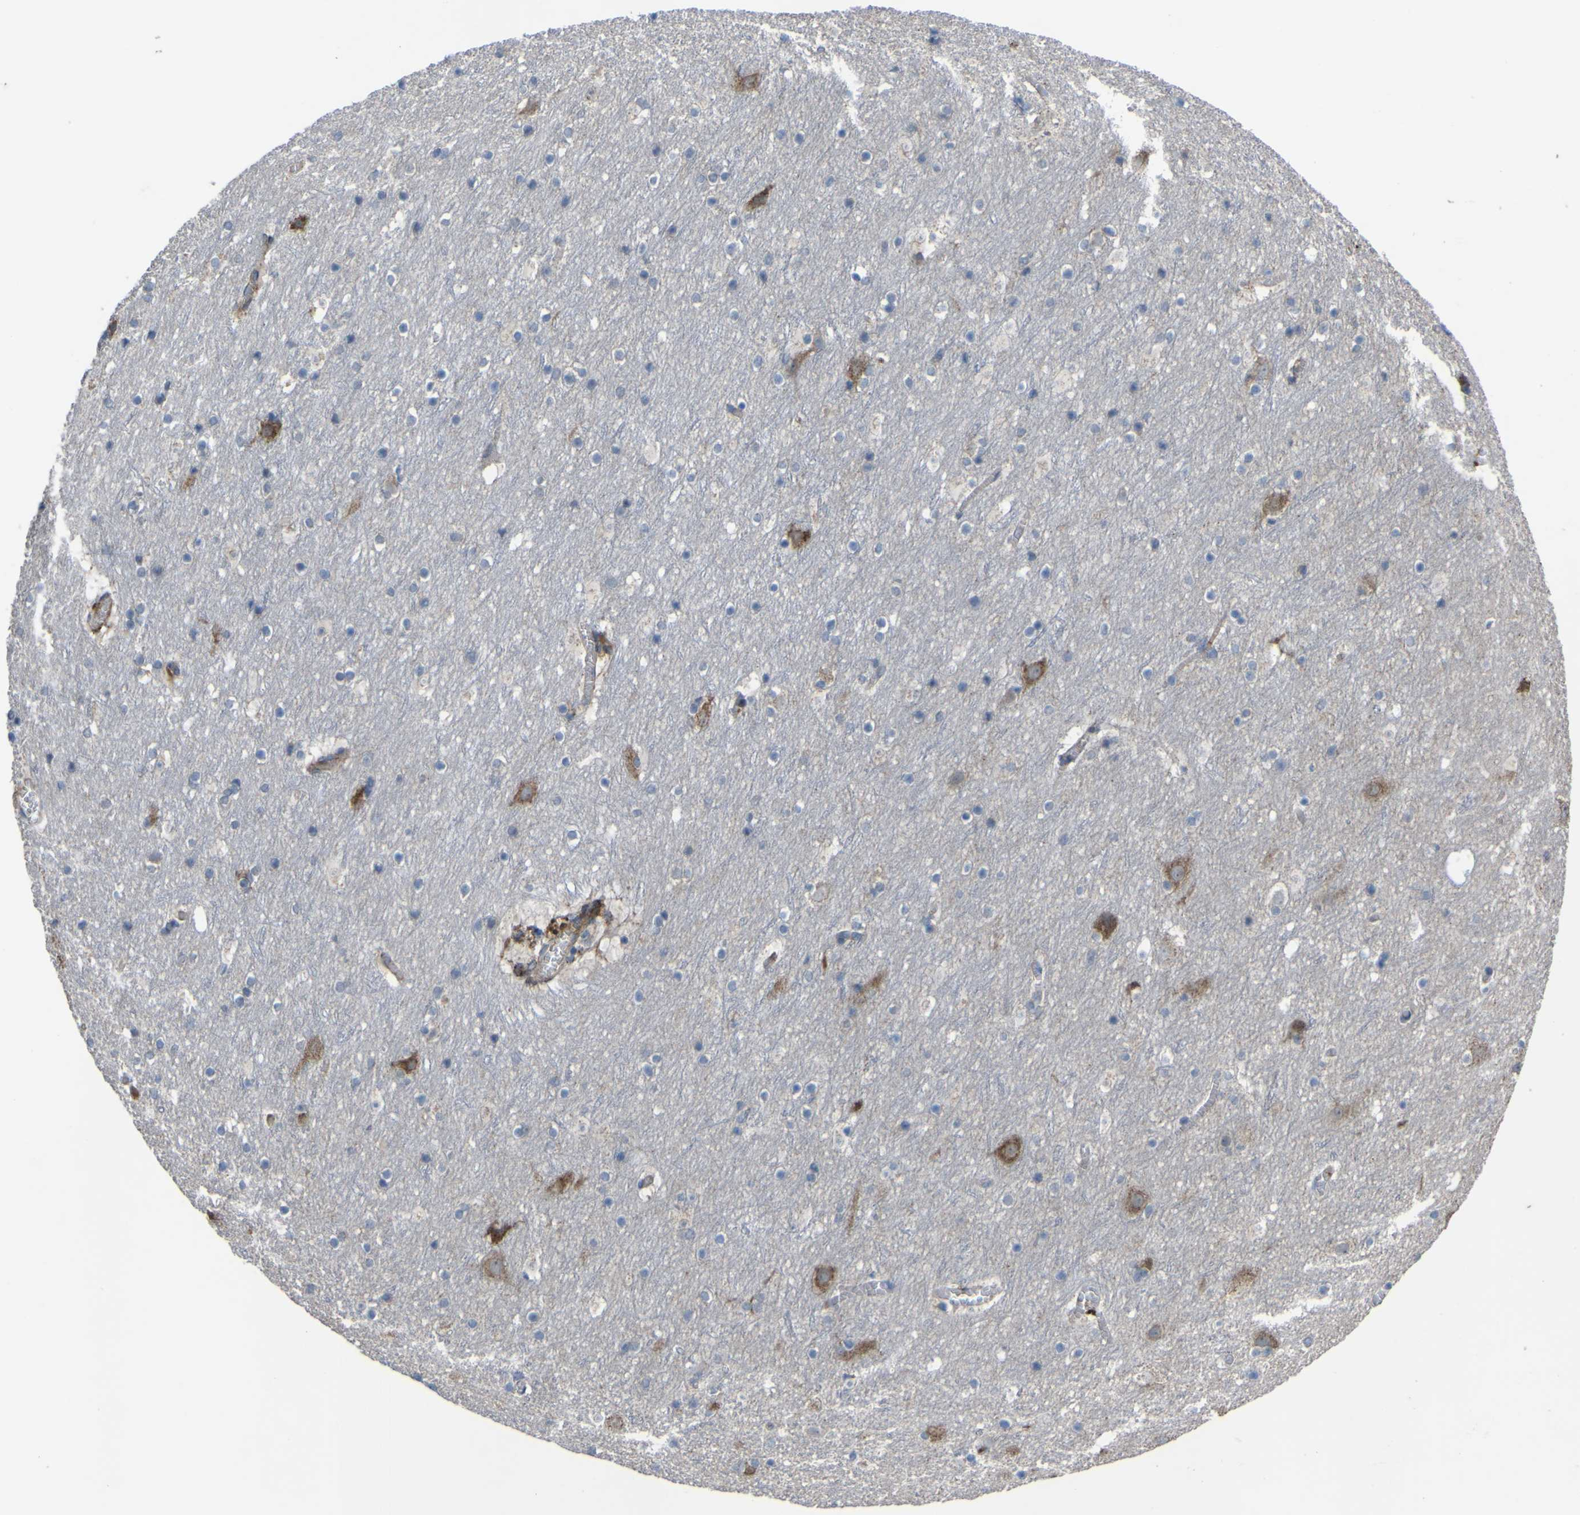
{"staining": {"intensity": "moderate", "quantity": "25%-75%", "location": "cytoplasmic/membranous"}, "tissue": "cerebral cortex", "cell_type": "Endothelial cells", "image_type": "normal", "snomed": [{"axis": "morphology", "description": "Normal tissue, NOS"}, {"axis": "topography", "description": "Cerebral cortex"}], "caption": "Protein staining displays moderate cytoplasmic/membranous positivity in approximately 25%-75% of endothelial cells in normal cerebral cortex. The protein is stained brown, and the nuclei are stained in blue (DAB (3,3'-diaminobenzidine) IHC with brightfield microscopy, high magnification).", "gene": "GPLD1", "patient": {"sex": "male", "age": 45}}